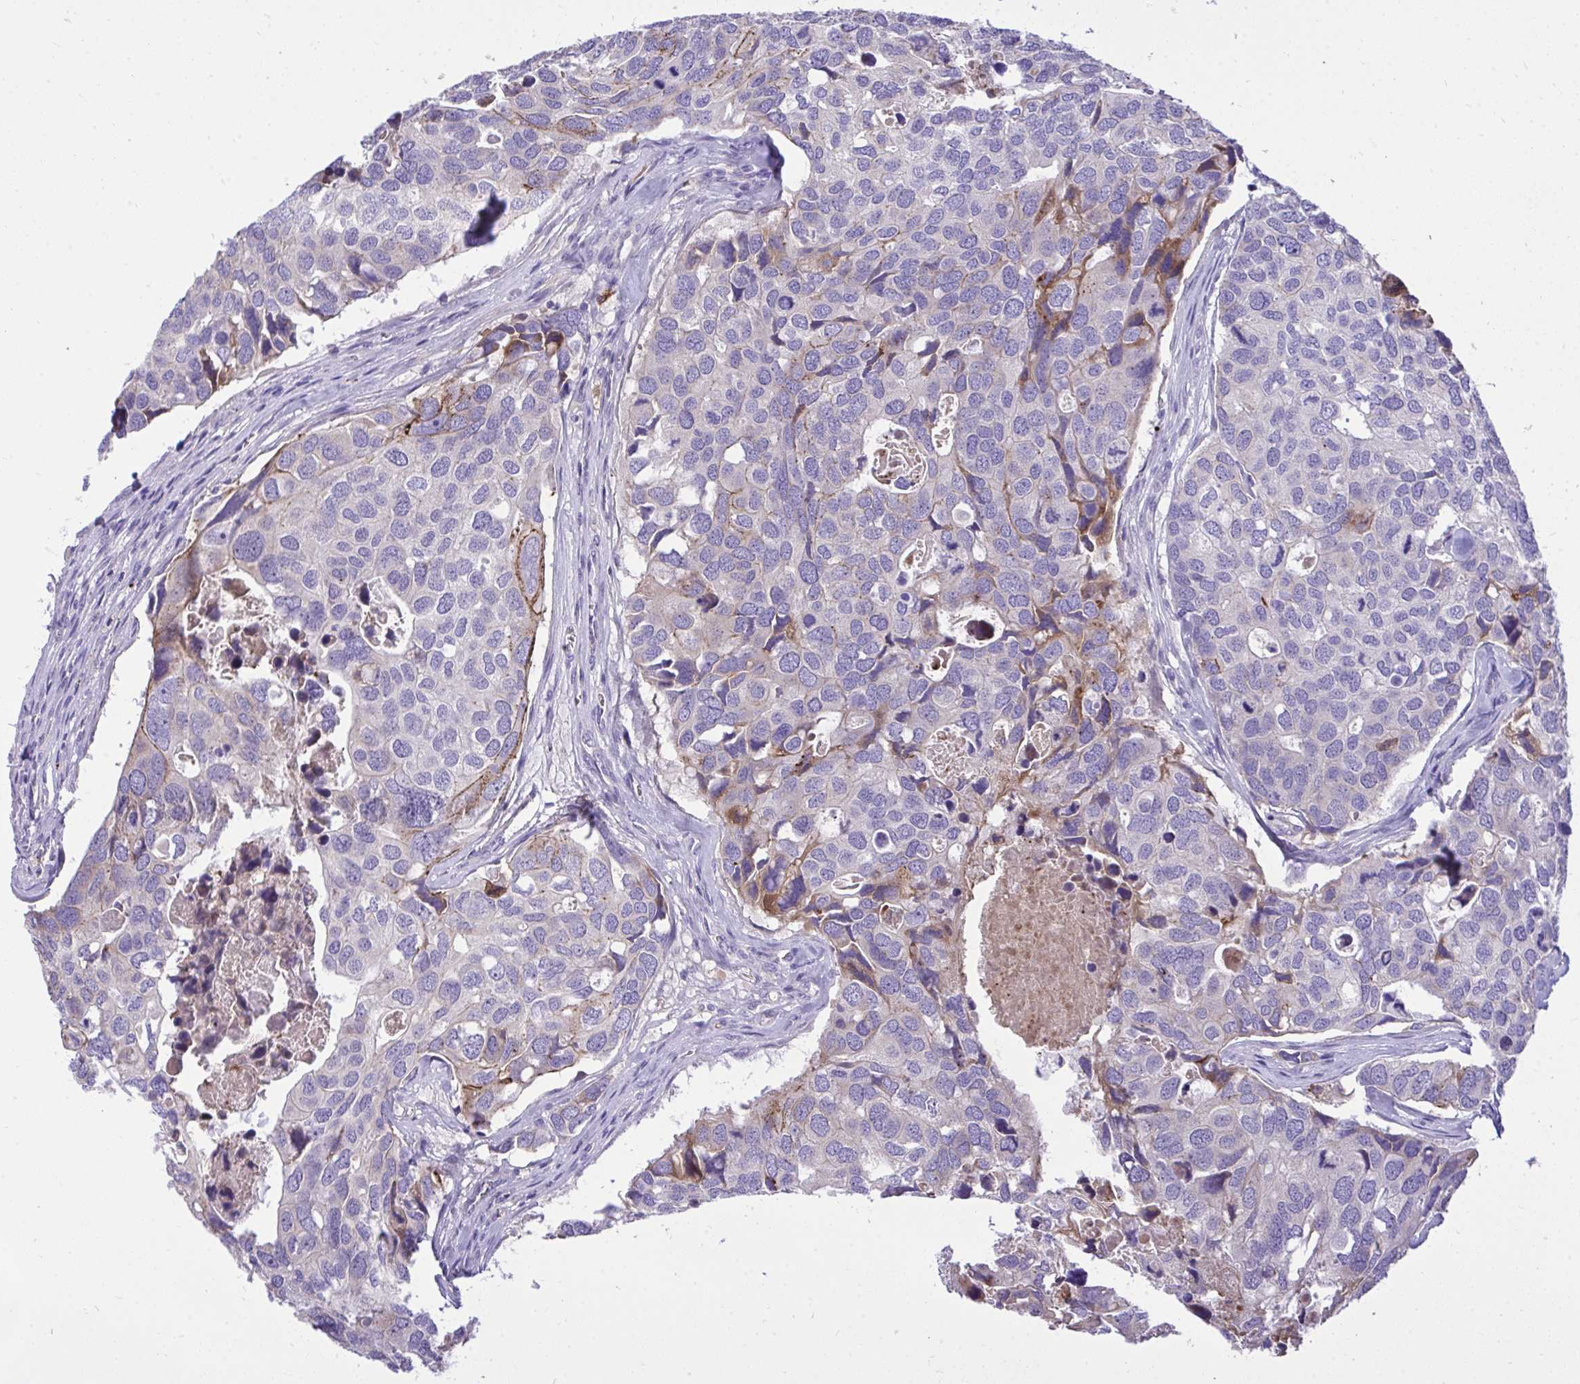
{"staining": {"intensity": "weak", "quantity": "<25%", "location": "cytoplasmic/membranous"}, "tissue": "breast cancer", "cell_type": "Tumor cells", "image_type": "cancer", "snomed": [{"axis": "morphology", "description": "Duct carcinoma"}, {"axis": "topography", "description": "Breast"}], "caption": "Immunohistochemistry of intraductal carcinoma (breast) demonstrates no positivity in tumor cells.", "gene": "HRG", "patient": {"sex": "female", "age": 83}}